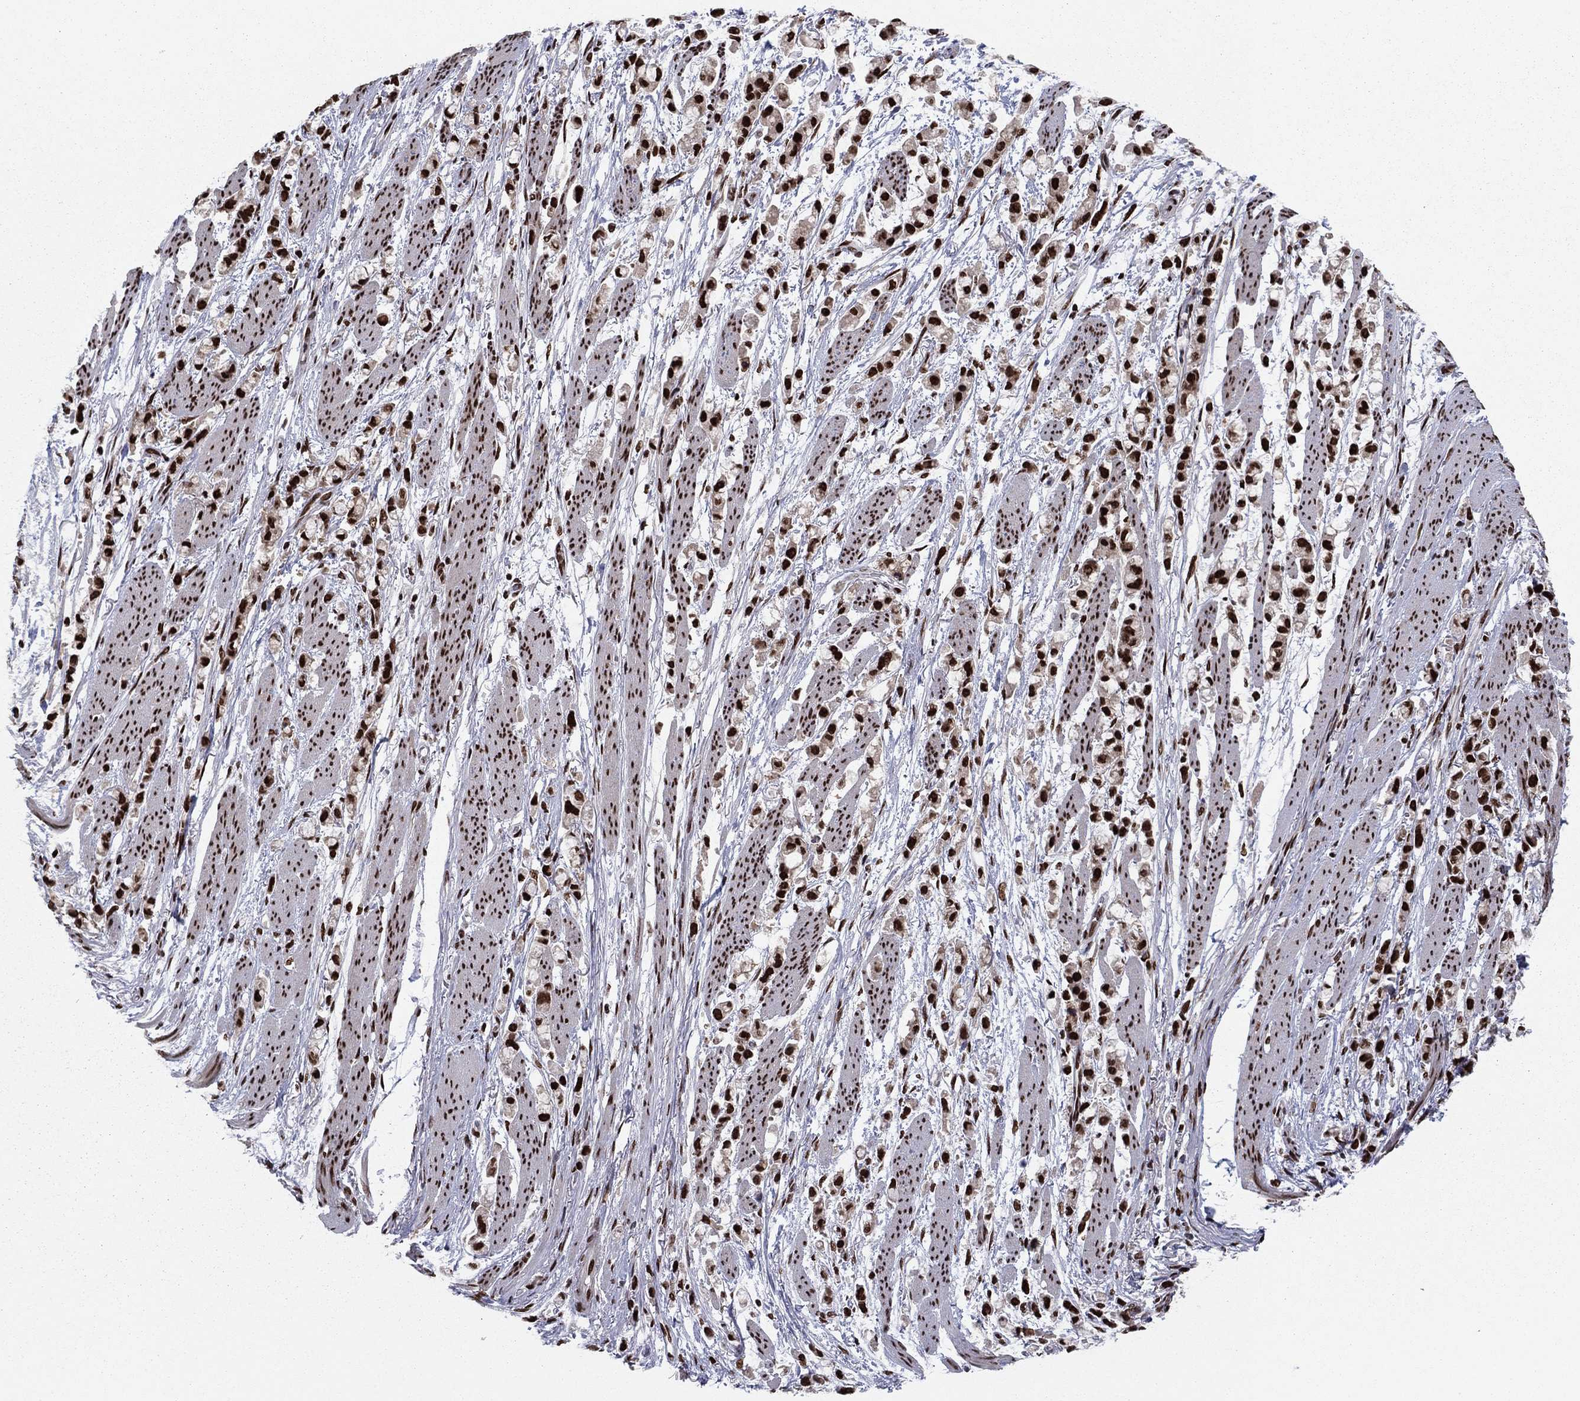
{"staining": {"intensity": "strong", "quantity": ">75%", "location": "nuclear"}, "tissue": "stomach cancer", "cell_type": "Tumor cells", "image_type": "cancer", "snomed": [{"axis": "morphology", "description": "Adenocarcinoma, NOS"}, {"axis": "topography", "description": "Stomach"}], "caption": "Immunohistochemistry photomicrograph of neoplastic tissue: stomach cancer stained using IHC exhibits high levels of strong protein expression localized specifically in the nuclear of tumor cells, appearing as a nuclear brown color.", "gene": "USP54", "patient": {"sex": "female", "age": 81}}